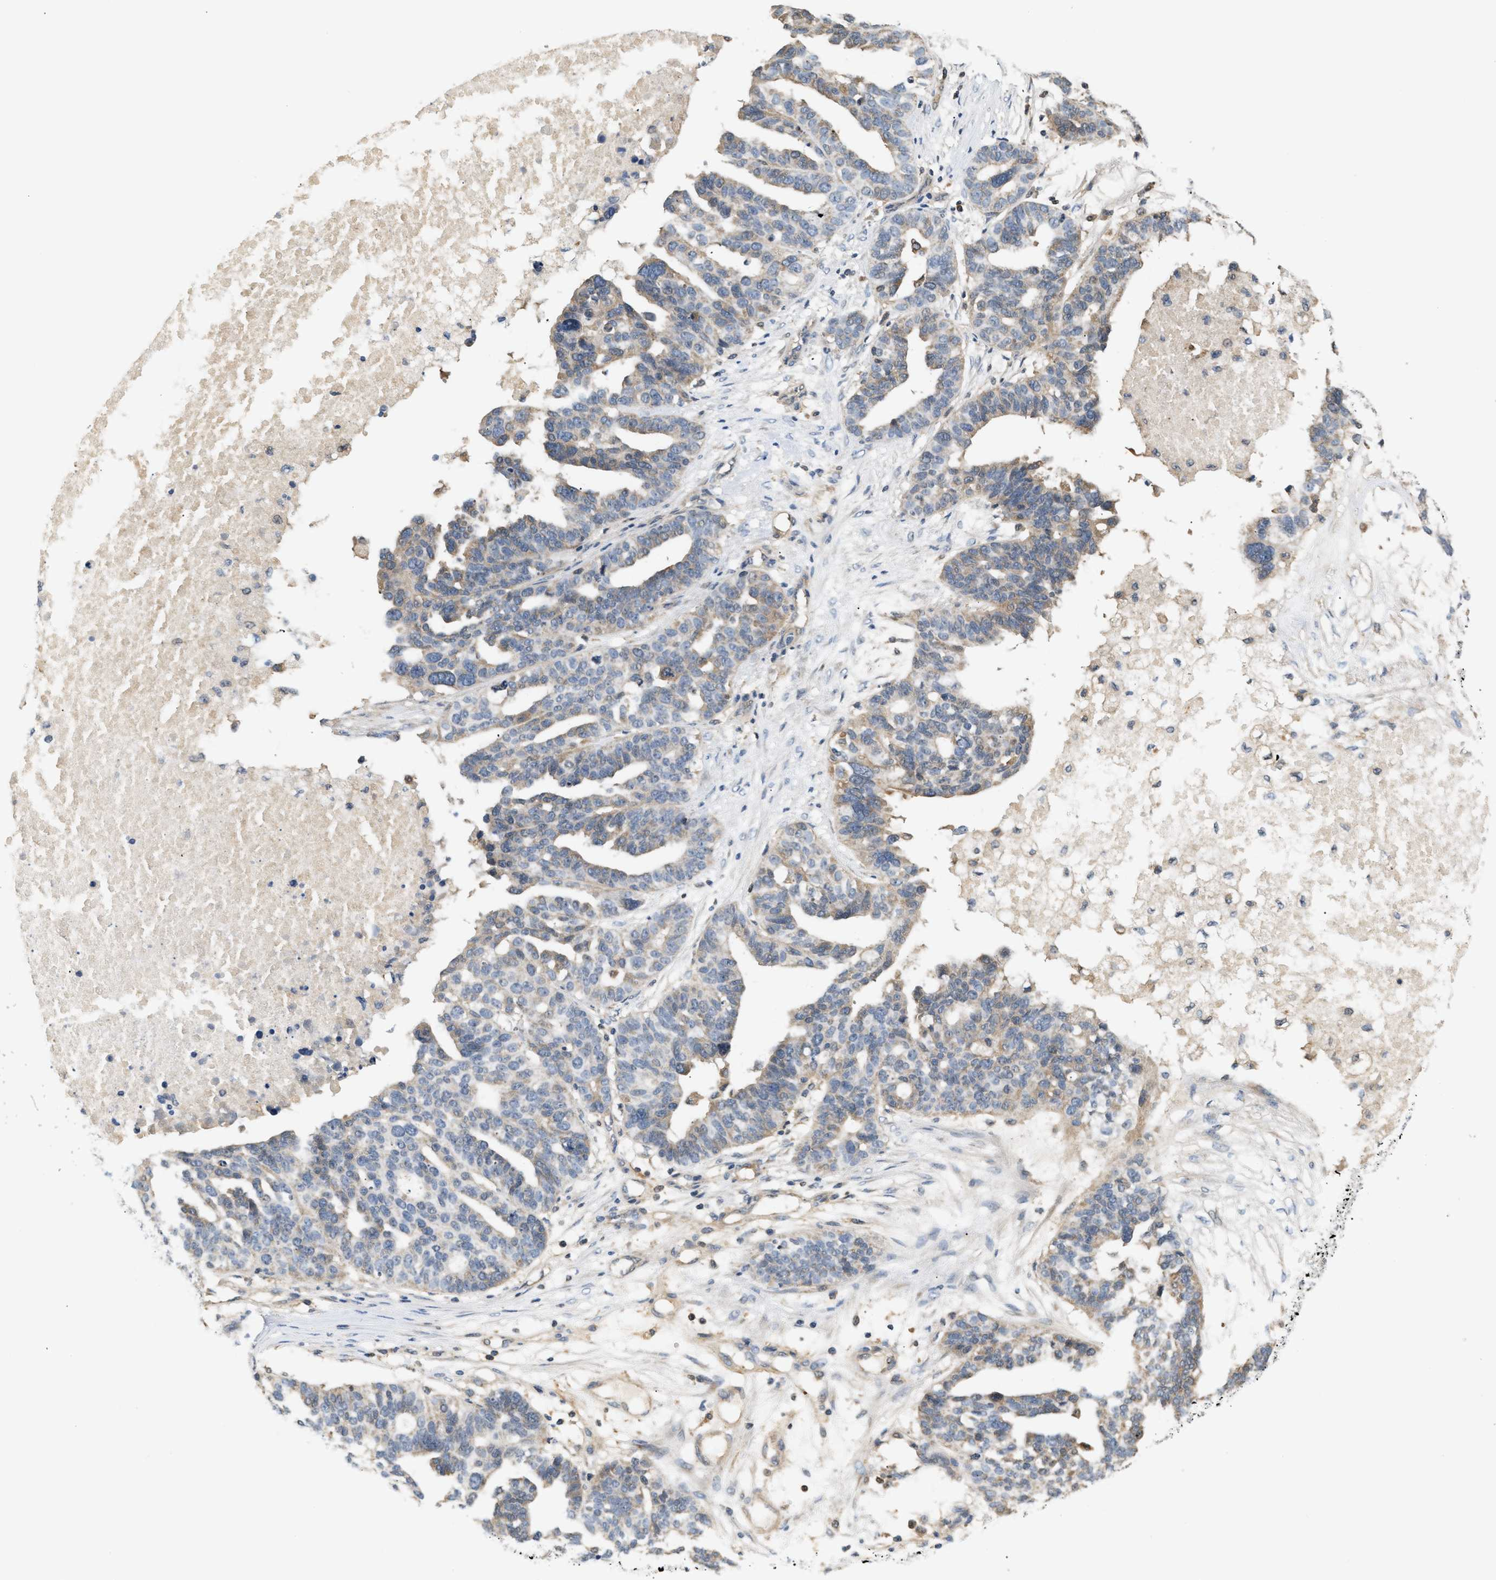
{"staining": {"intensity": "weak", "quantity": "25%-75%", "location": "cytoplasmic/membranous"}, "tissue": "ovarian cancer", "cell_type": "Tumor cells", "image_type": "cancer", "snomed": [{"axis": "morphology", "description": "Cystadenocarcinoma, serous, NOS"}, {"axis": "topography", "description": "Ovary"}], "caption": "A brown stain highlights weak cytoplasmic/membranous positivity of a protein in ovarian serous cystadenocarcinoma tumor cells. (Stains: DAB (3,3'-diaminobenzidine) in brown, nuclei in blue, Microscopy: brightfield microscopy at high magnification).", "gene": "FARS2", "patient": {"sex": "female", "age": 59}}